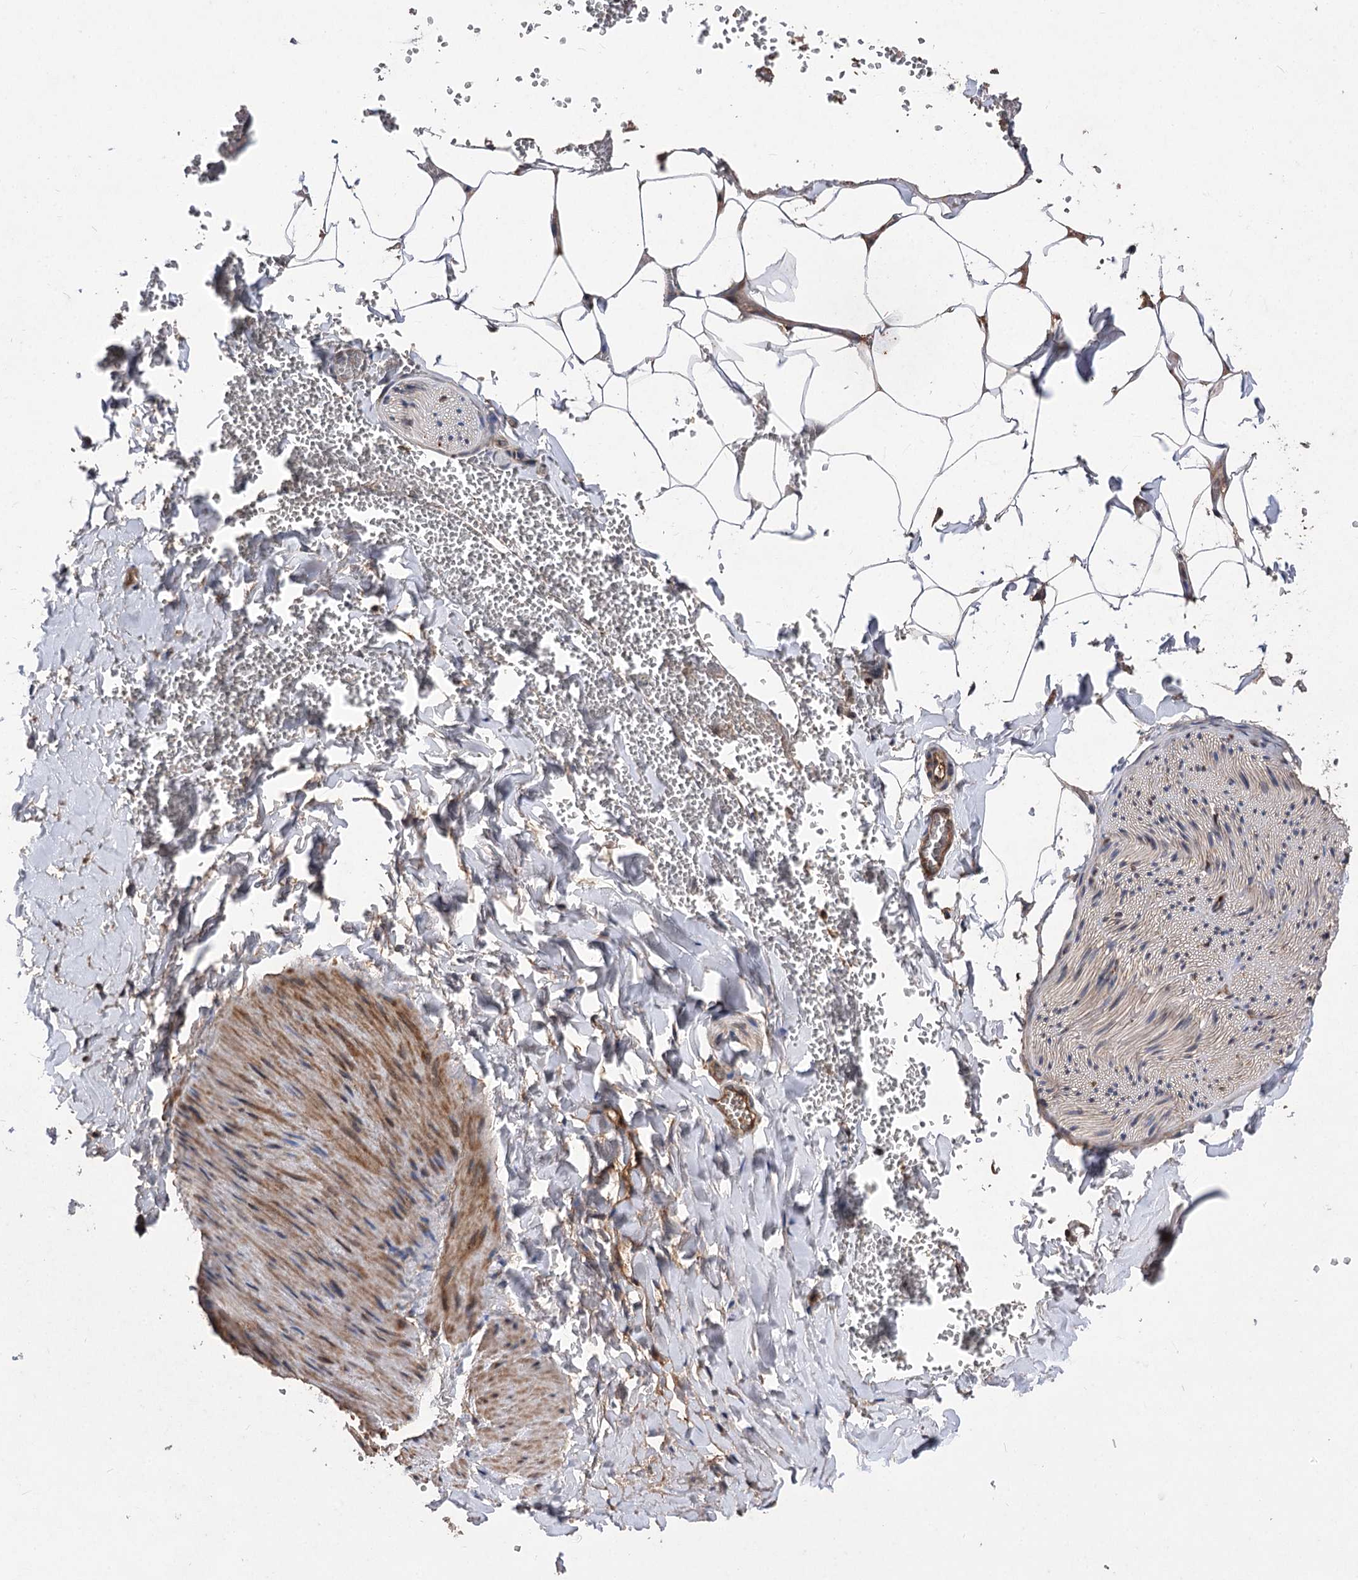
{"staining": {"intensity": "strong", "quantity": ">75%", "location": "cytoplasmic/membranous"}, "tissue": "adipose tissue", "cell_type": "Adipocytes", "image_type": "normal", "snomed": [{"axis": "morphology", "description": "Normal tissue, NOS"}, {"axis": "topography", "description": "Gallbladder"}, {"axis": "topography", "description": "Peripheral nerve tissue"}], "caption": "Immunohistochemistry staining of unremarkable adipose tissue, which displays high levels of strong cytoplasmic/membranous staining in approximately >75% of adipocytes indicating strong cytoplasmic/membranous protein expression. The staining was performed using DAB (3,3'-diaminobenzidine) (brown) for protein detection and nuclei were counterstained in hematoxylin (blue).", "gene": "RASSF3", "patient": {"sex": "male", "age": 38}}